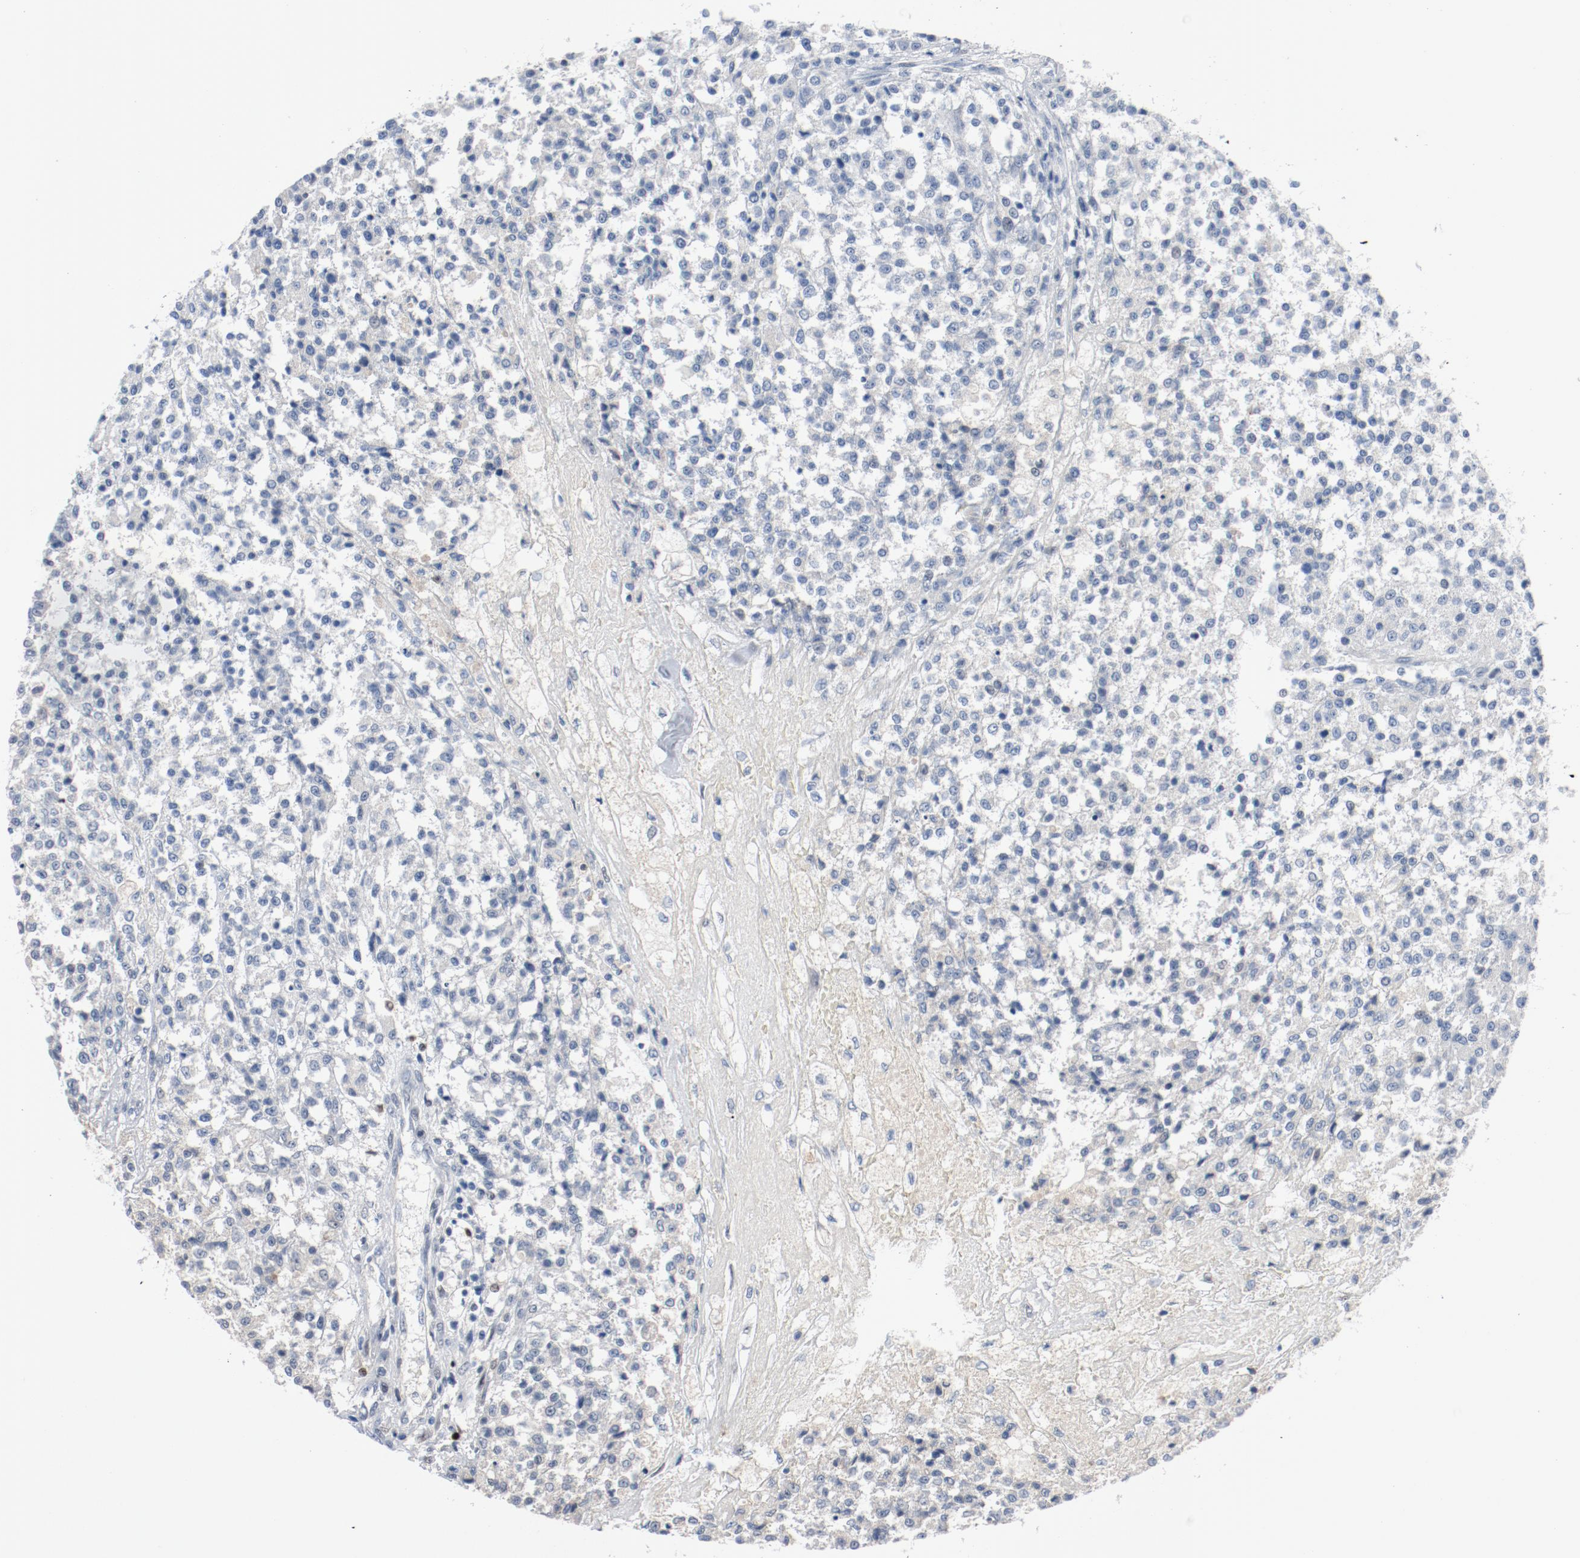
{"staining": {"intensity": "negative", "quantity": "none", "location": "none"}, "tissue": "testis cancer", "cell_type": "Tumor cells", "image_type": "cancer", "snomed": [{"axis": "morphology", "description": "Seminoma, NOS"}, {"axis": "topography", "description": "Testis"}], "caption": "IHC histopathology image of testis cancer (seminoma) stained for a protein (brown), which displays no staining in tumor cells.", "gene": "FOXP1", "patient": {"sex": "male", "age": 59}}